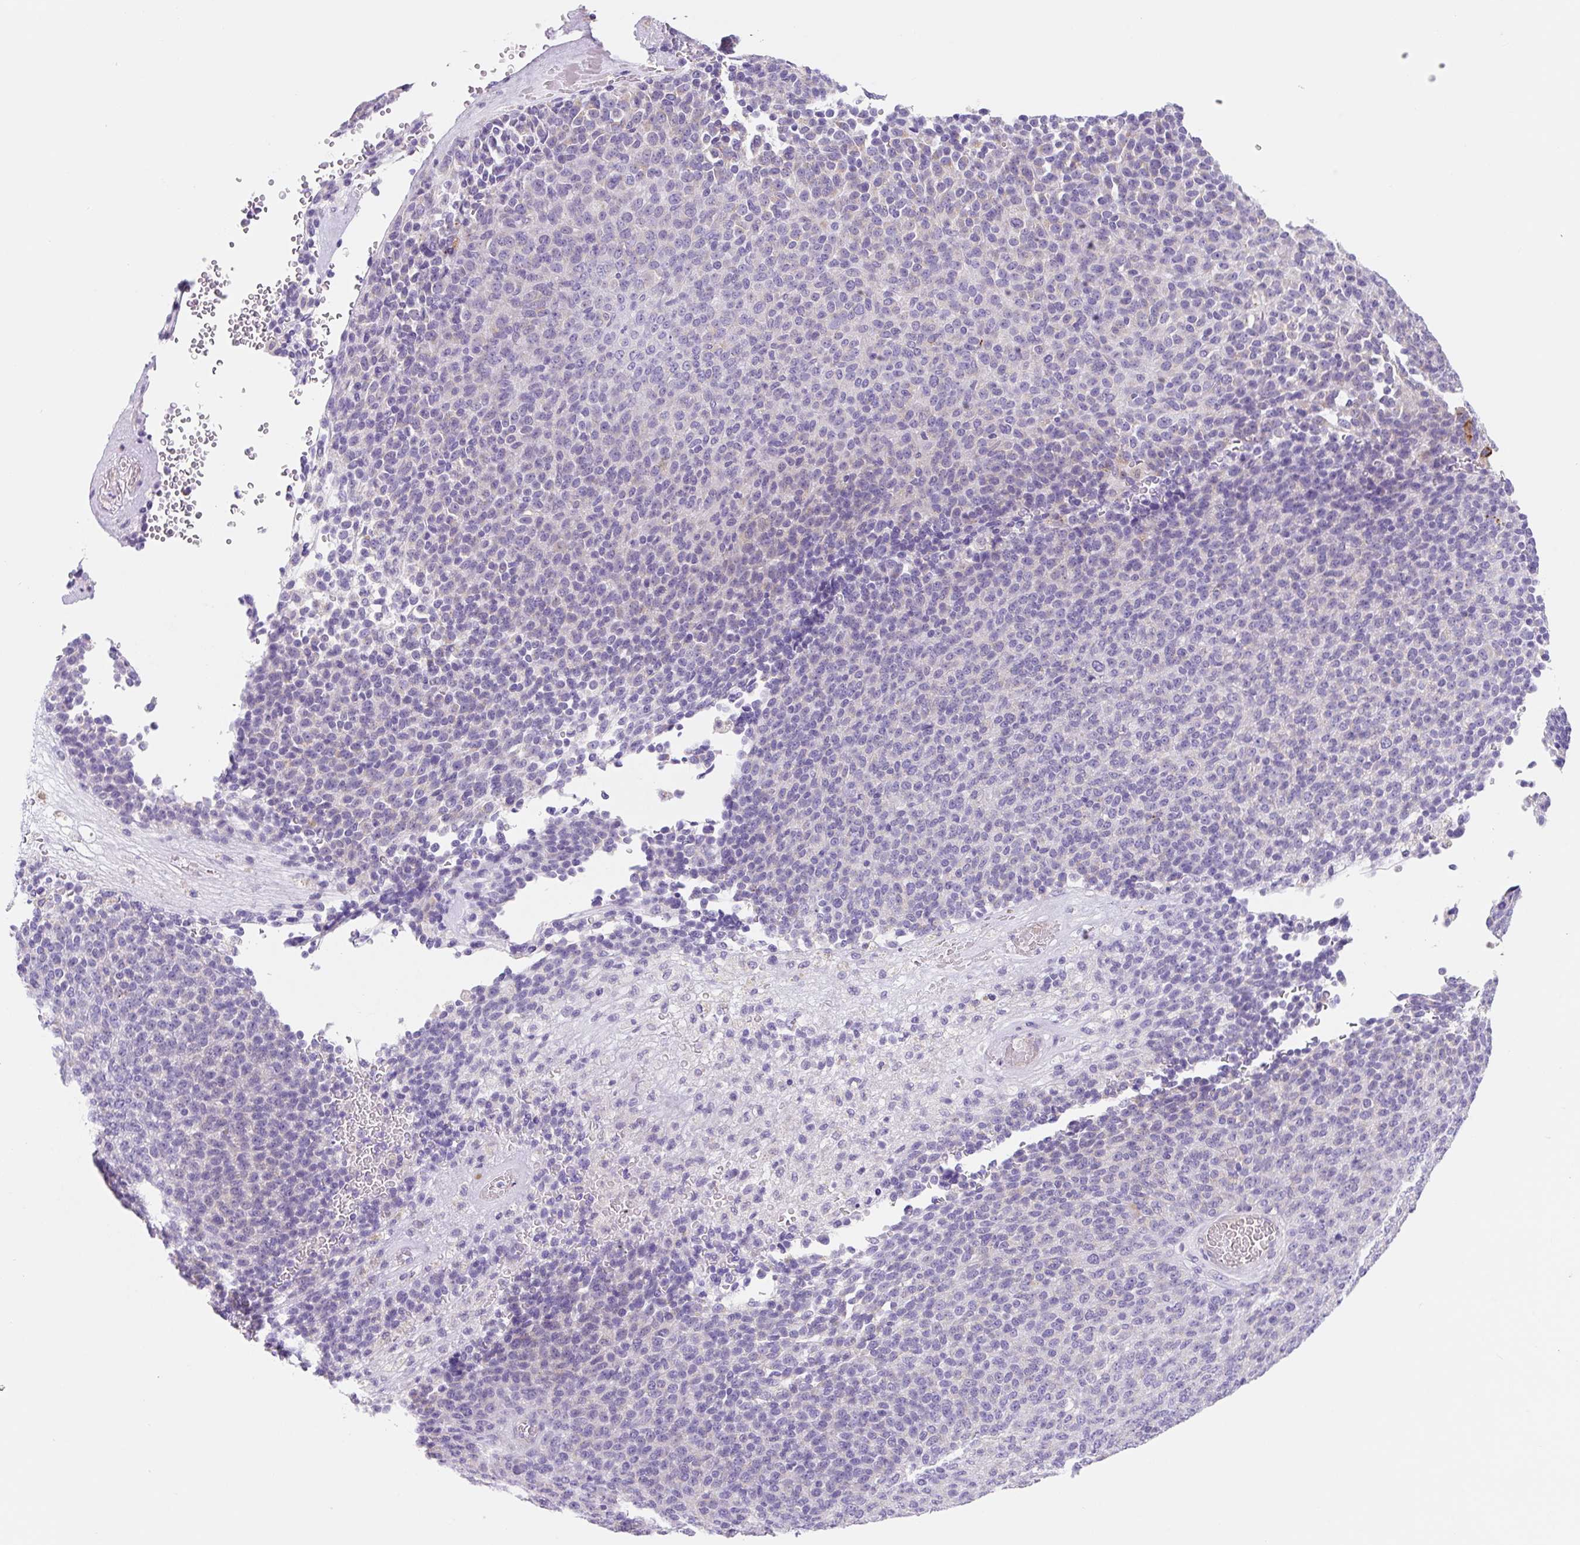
{"staining": {"intensity": "negative", "quantity": "none", "location": "none"}, "tissue": "melanoma", "cell_type": "Tumor cells", "image_type": "cancer", "snomed": [{"axis": "morphology", "description": "Malignant melanoma, Metastatic site"}, {"axis": "topography", "description": "Brain"}], "caption": "Immunohistochemical staining of melanoma demonstrates no significant positivity in tumor cells. The staining was performed using DAB (3,3'-diaminobenzidine) to visualize the protein expression in brown, while the nuclei were stained in blue with hematoxylin (Magnification: 20x).", "gene": "LYVE1", "patient": {"sex": "female", "age": 56}}